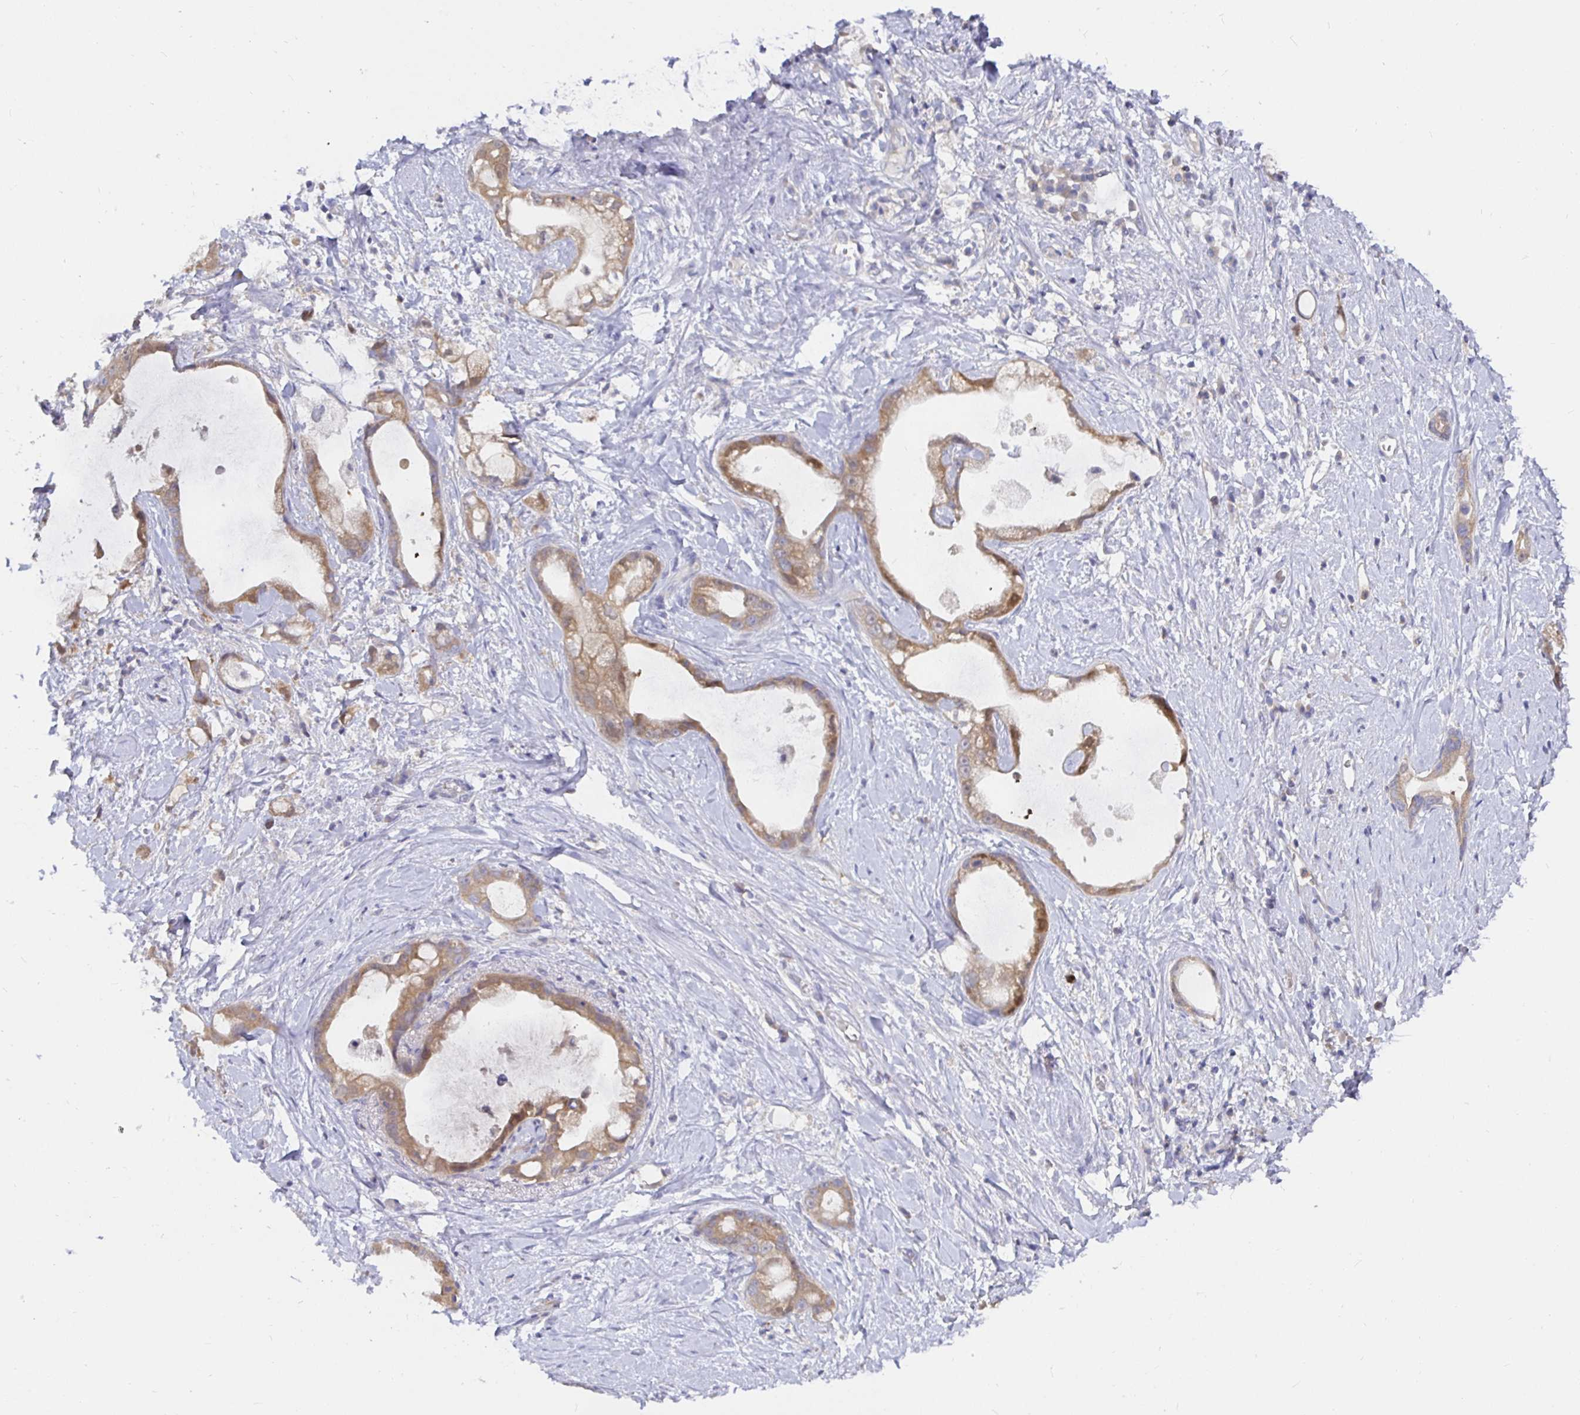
{"staining": {"intensity": "weak", "quantity": ">75%", "location": "cytoplasmic/membranous"}, "tissue": "stomach cancer", "cell_type": "Tumor cells", "image_type": "cancer", "snomed": [{"axis": "morphology", "description": "Adenocarcinoma, NOS"}, {"axis": "topography", "description": "Stomach"}], "caption": "IHC photomicrograph of stomach adenocarcinoma stained for a protein (brown), which reveals low levels of weak cytoplasmic/membranous positivity in about >75% of tumor cells.", "gene": "KIF21A", "patient": {"sex": "male", "age": 55}}